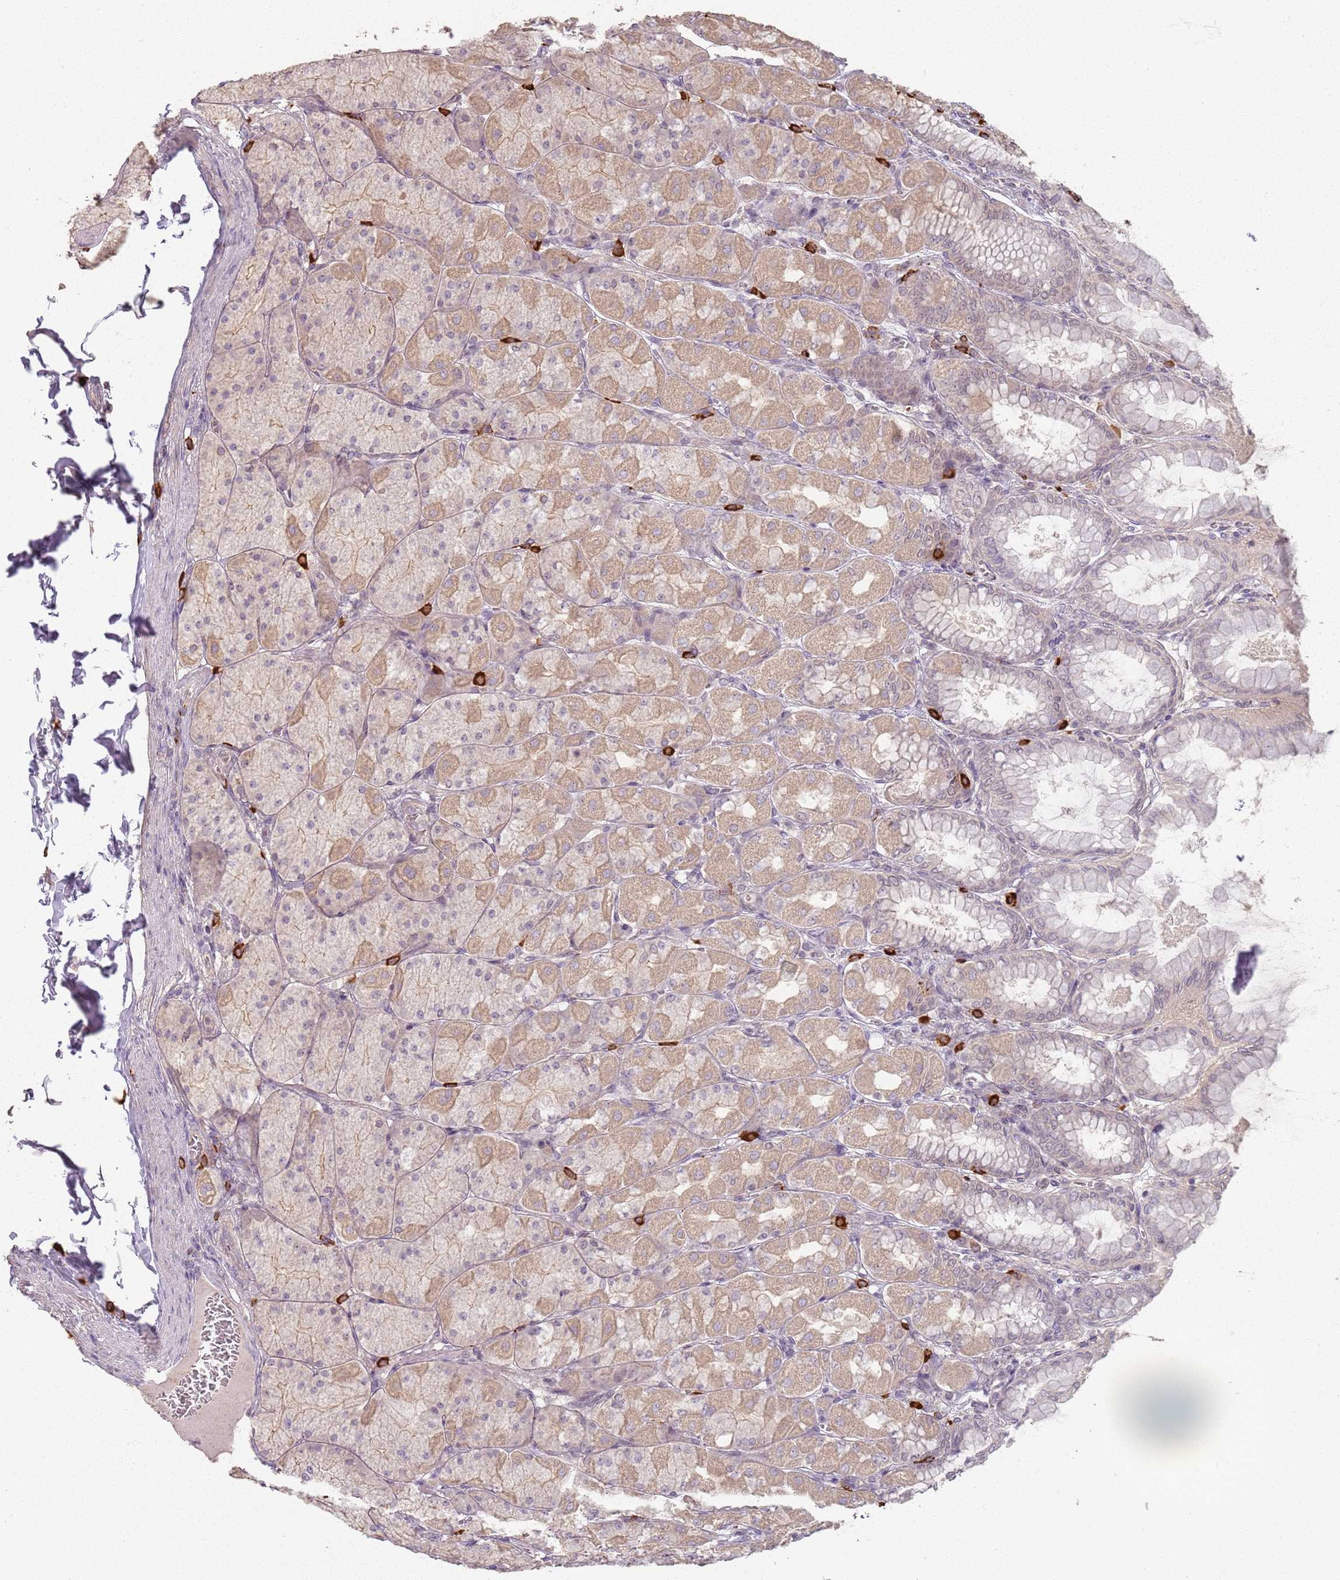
{"staining": {"intensity": "weak", "quantity": ">75%", "location": "cytoplasmic/membranous"}, "tissue": "stomach", "cell_type": "Glandular cells", "image_type": "normal", "snomed": [{"axis": "morphology", "description": "Normal tissue, NOS"}, {"axis": "topography", "description": "Stomach, upper"}], "caption": "DAB (3,3'-diaminobenzidine) immunohistochemical staining of benign human stomach demonstrates weak cytoplasmic/membranous protein staining in about >75% of glandular cells.", "gene": "CCDC168", "patient": {"sex": "female", "age": 56}}